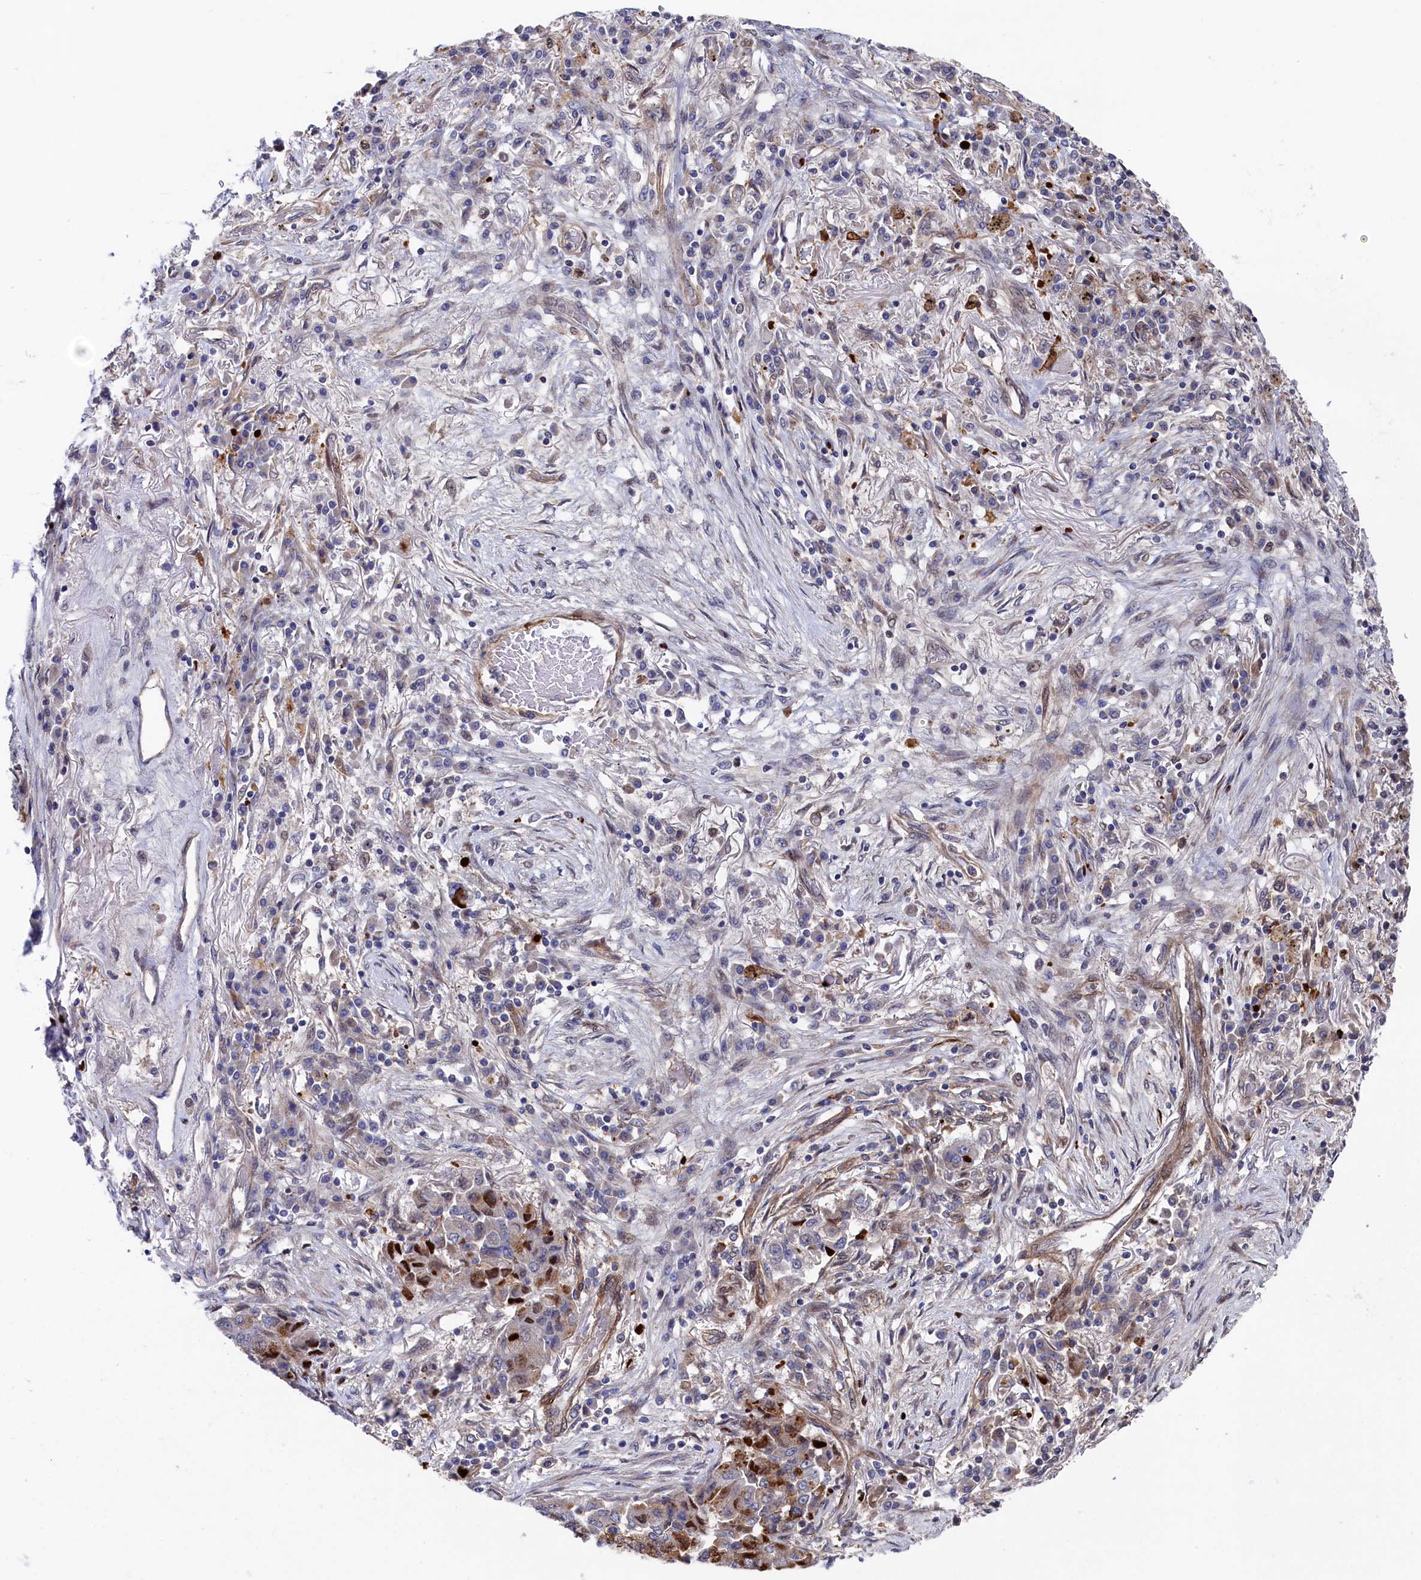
{"staining": {"intensity": "moderate", "quantity": "<25%", "location": "cytoplasmic/membranous"}, "tissue": "lung cancer", "cell_type": "Tumor cells", "image_type": "cancer", "snomed": [{"axis": "morphology", "description": "Squamous cell carcinoma, NOS"}, {"axis": "topography", "description": "Lung"}], "caption": "High-magnification brightfield microscopy of lung cancer stained with DAB (3,3'-diaminobenzidine) (brown) and counterstained with hematoxylin (blue). tumor cells exhibit moderate cytoplasmic/membranous staining is appreciated in about<25% of cells. (IHC, brightfield microscopy, high magnification).", "gene": "ZNF891", "patient": {"sex": "male", "age": 74}}